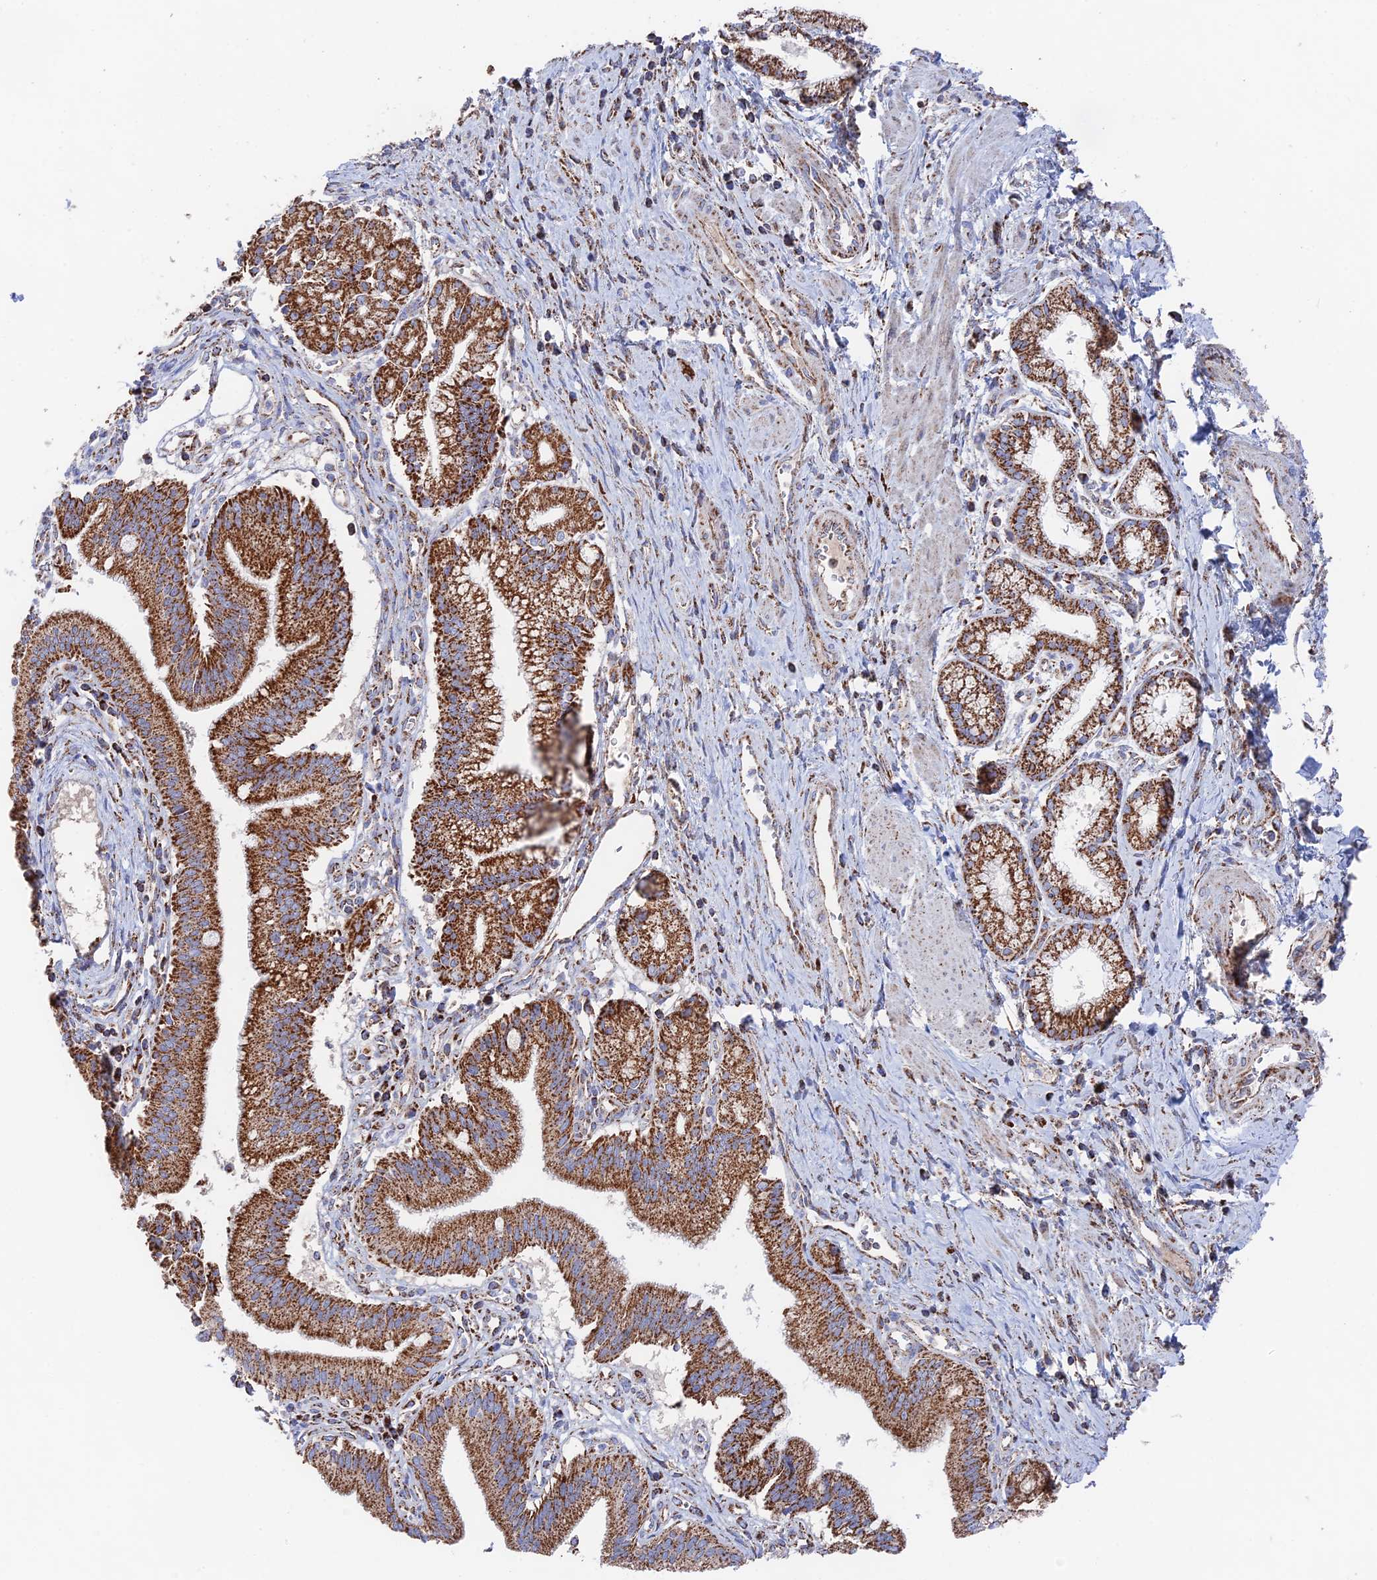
{"staining": {"intensity": "strong", "quantity": ">75%", "location": "cytoplasmic/membranous"}, "tissue": "pancreatic cancer", "cell_type": "Tumor cells", "image_type": "cancer", "snomed": [{"axis": "morphology", "description": "Adenocarcinoma, NOS"}, {"axis": "topography", "description": "Pancreas"}], "caption": "Protein expression analysis of pancreatic cancer (adenocarcinoma) exhibits strong cytoplasmic/membranous positivity in about >75% of tumor cells.", "gene": "HAUS8", "patient": {"sex": "male", "age": 78}}